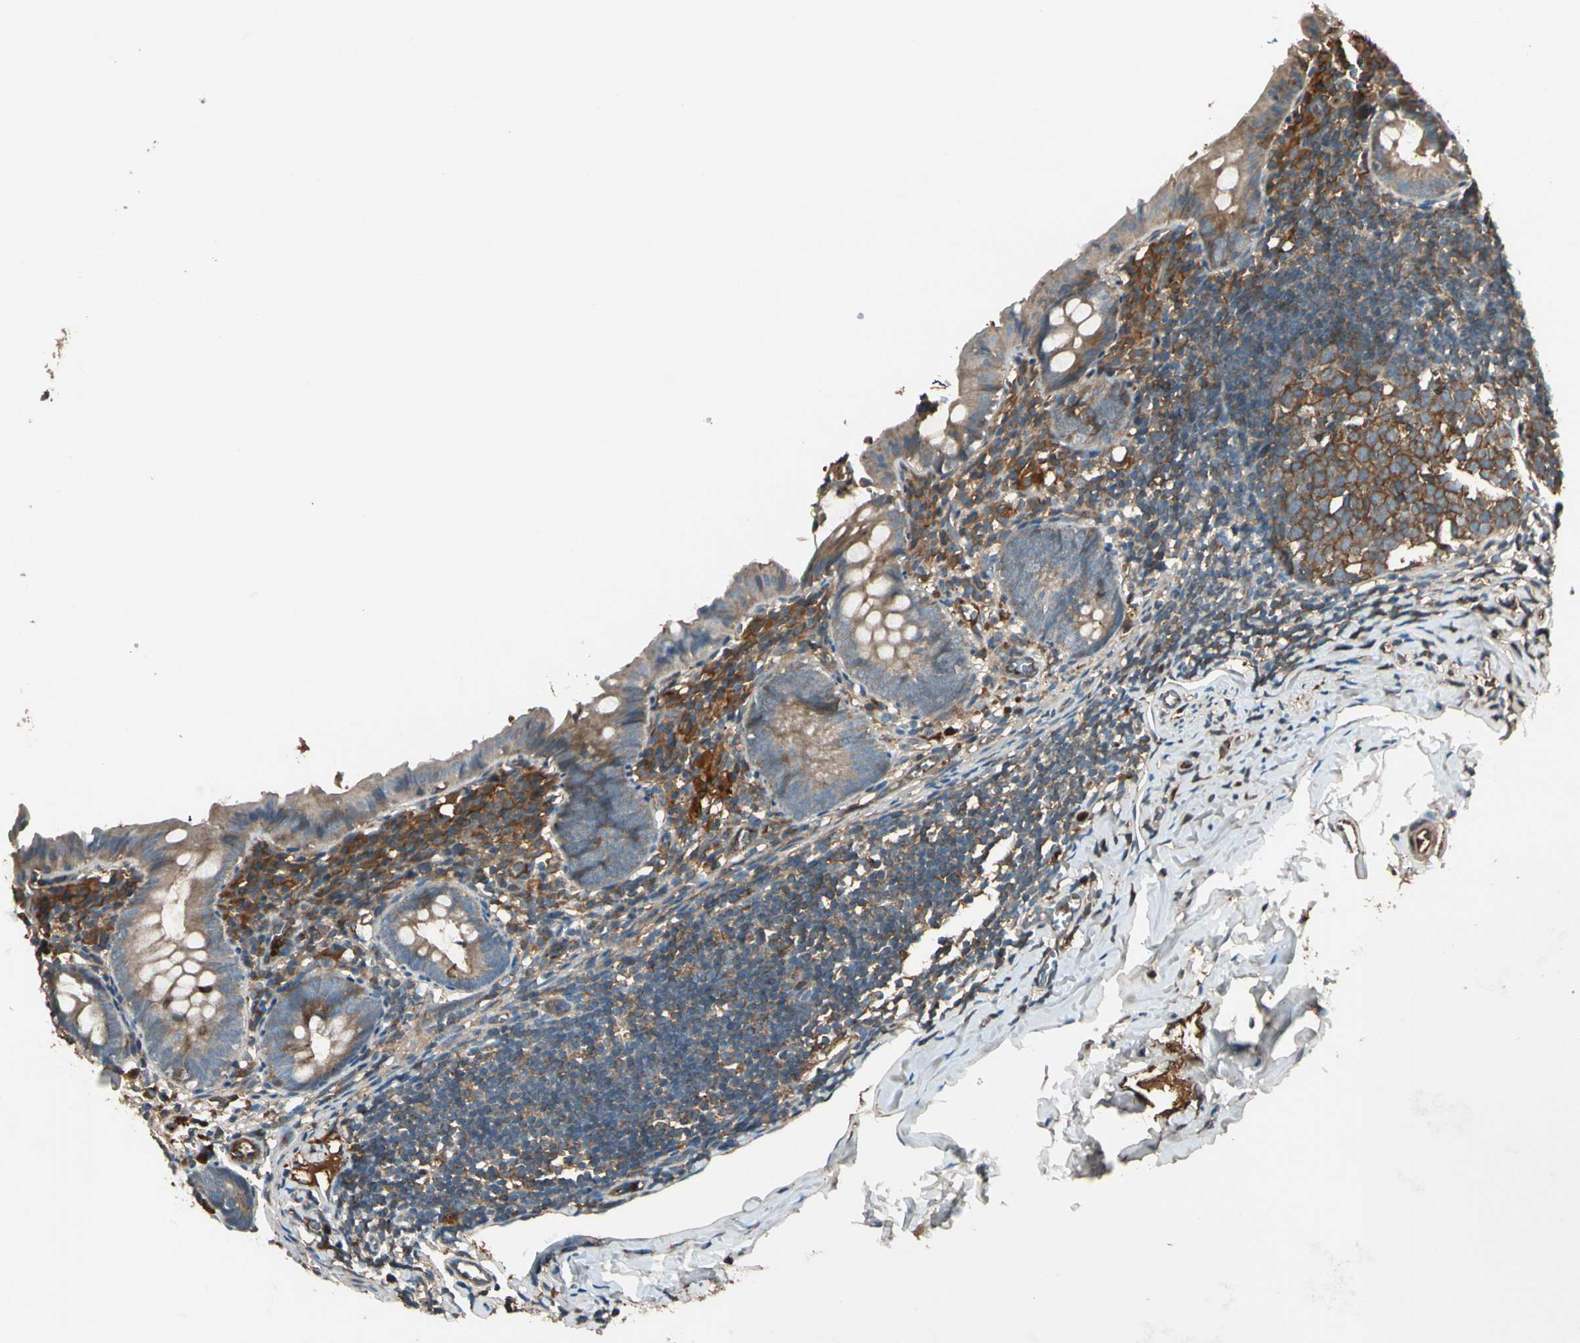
{"staining": {"intensity": "moderate", "quantity": ">75%", "location": "cytoplasmic/membranous"}, "tissue": "appendix", "cell_type": "Glandular cells", "image_type": "normal", "snomed": [{"axis": "morphology", "description": "Normal tissue, NOS"}, {"axis": "topography", "description": "Appendix"}], "caption": "Appendix stained with IHC displays moderate cytoplasmic/membranous staining in about >75% of glandular cells. The protein of interest is stained brown, and the nuclei are stained in blue (DAB (3,3'-diaminobenzidine) IHC with brightfield microscopy, high magnification).", "gene": "STX11", "patient": {"sex": "female", "age": 10}}